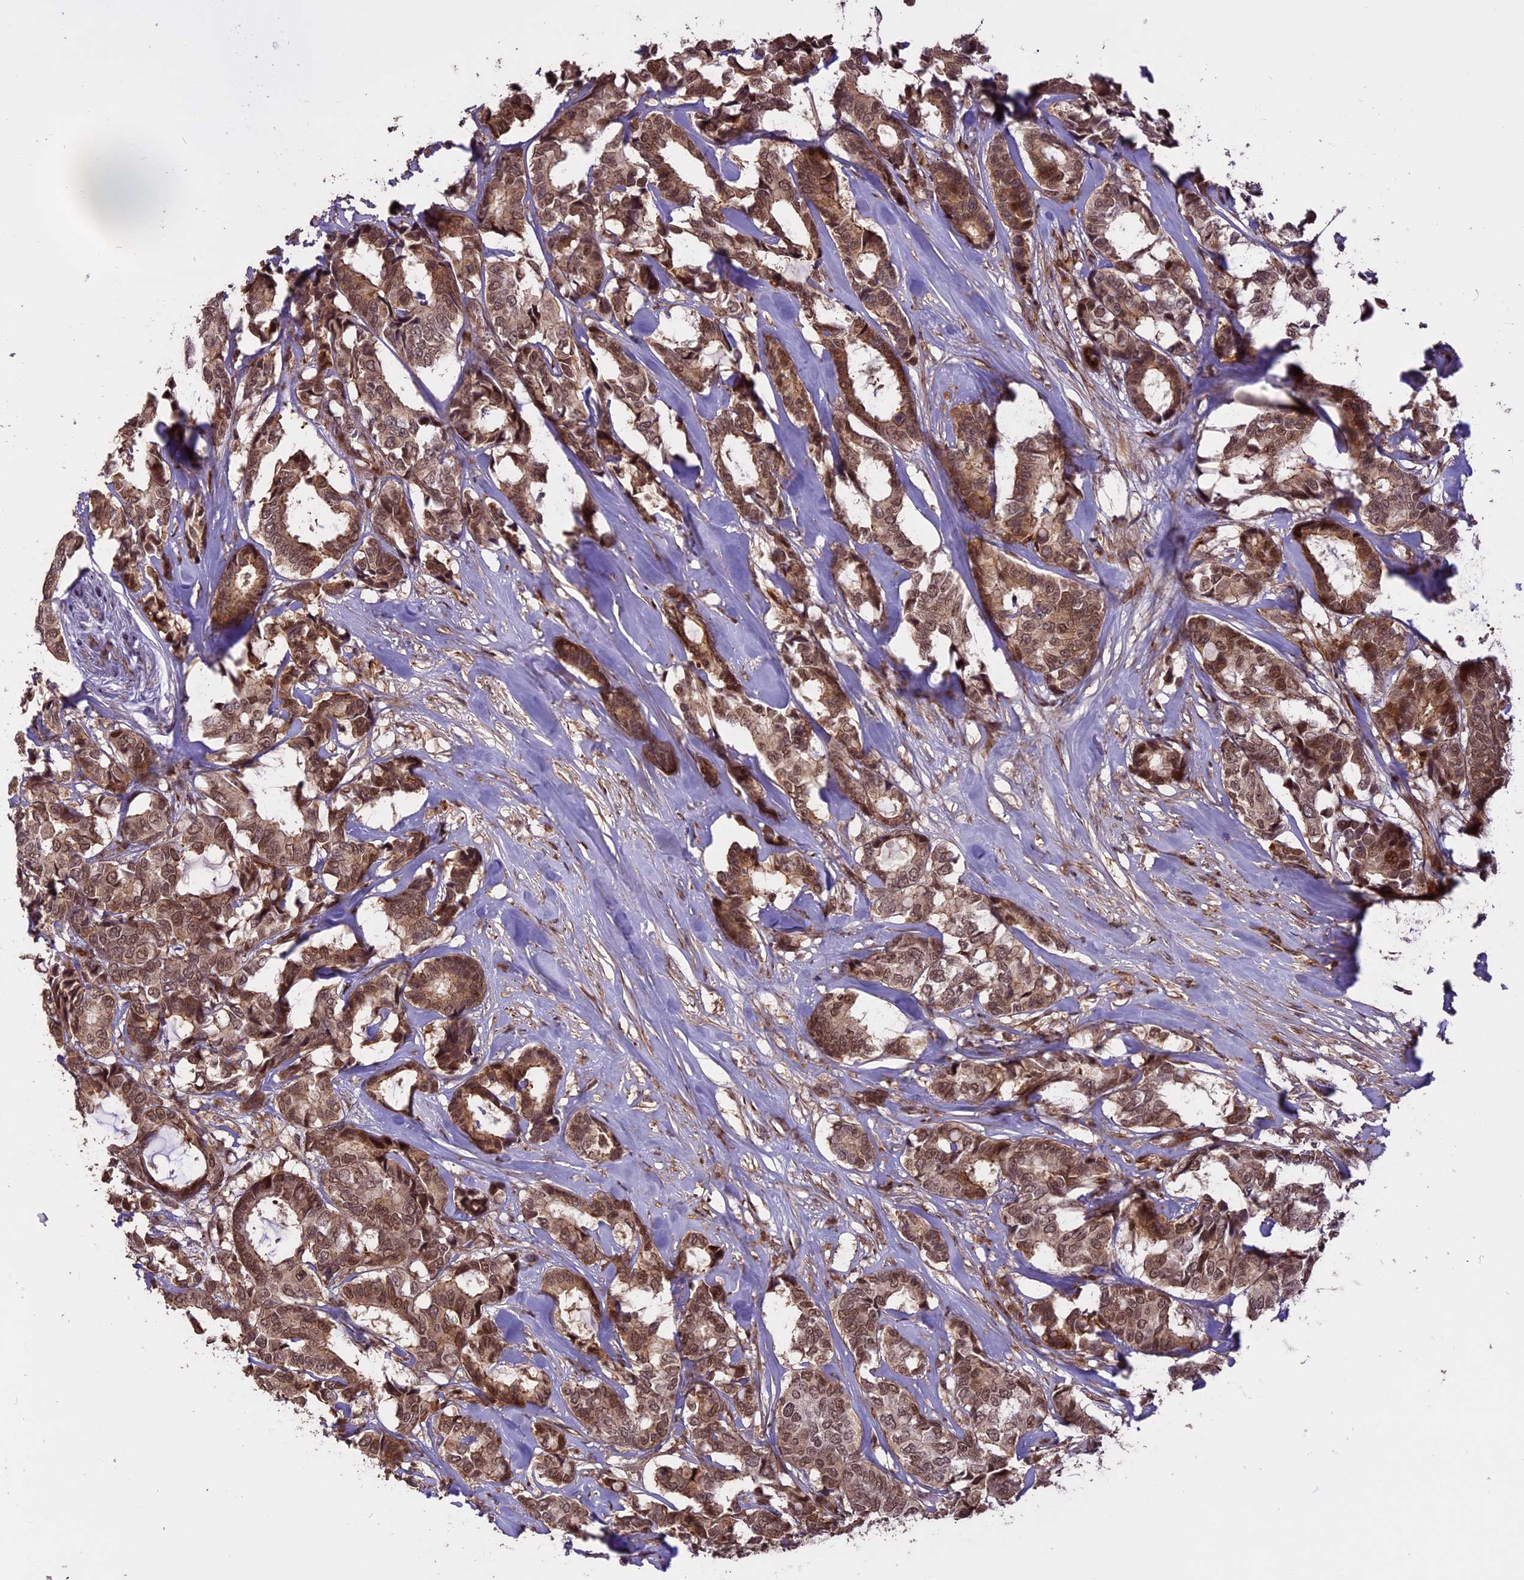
{"staining": {"intensity": "moderate", "quantity": ">75%", "location": "cytoplasmic/membranous,nuclear"}, "tissue": "breast cancer", "cell_type": "Tumor cells", "image_type": "cancer", "snomed": [{"axis": "morphology", "description": "Duct carcinoma"}, {"axis": "topography", "description": "Breast"}], "caption": "Moderate cytoplasmic/membranous and nuclear staining is appreciated in about >75% of tumor cells in breast infiltrating ductal carcinoma.", "gene": "ENHO", "patient": {"sex": "female", "age": 87}}